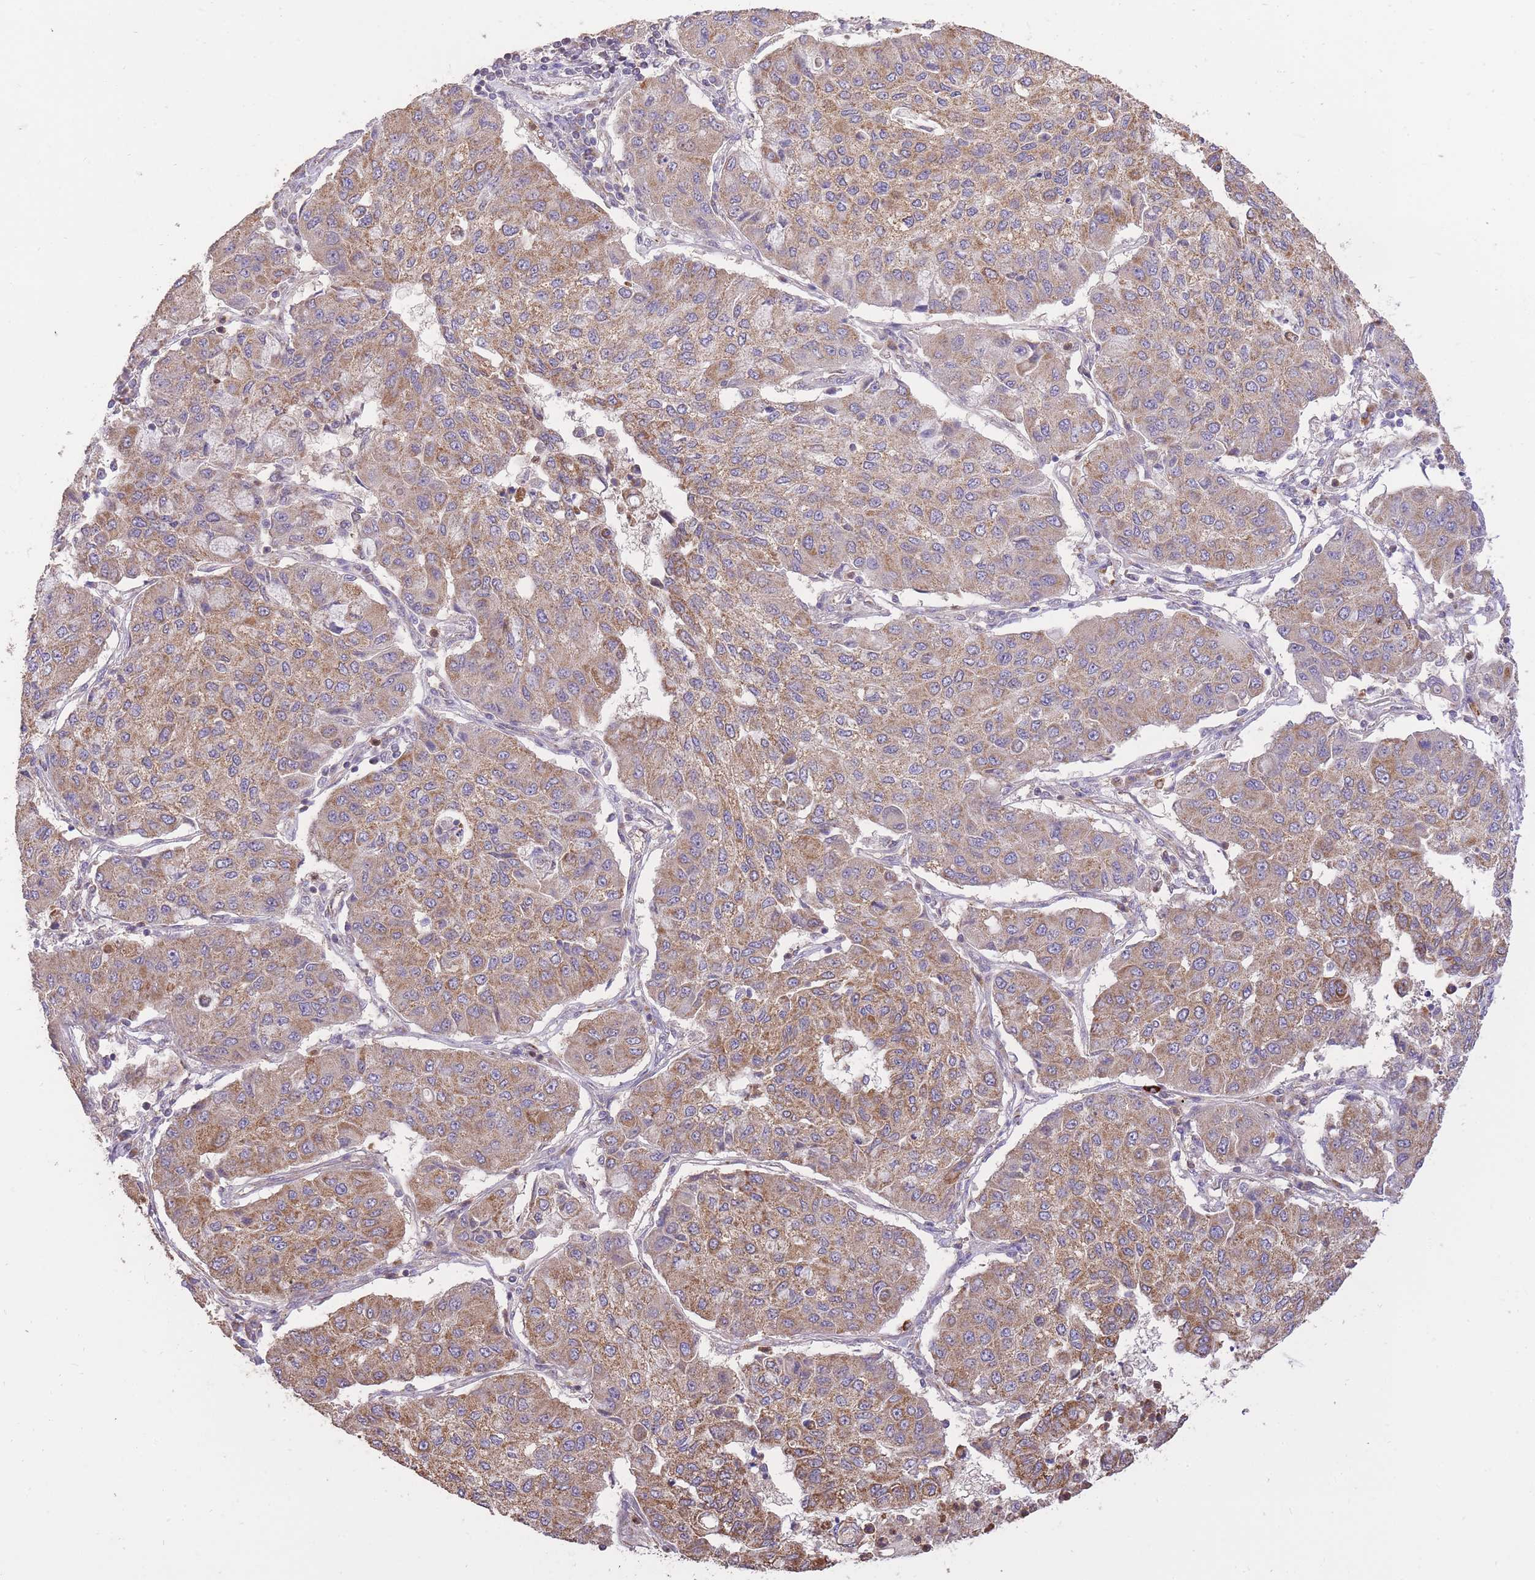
{"staining": {"intensity": "moderate", "quantity": ">75%", "location": "cytoplasmic/membranous"}, "tissue": "lung cancer", "cell_type": "Tumor cells", "image_type": "cancer", "snomed": [{"axis": "morphology", "description": "Squamous cell carcinoma, NOS"}, {"axis": "topography", "description": "Lung"}], "caption": "Lung squamous cell carcinoma stained with a protein marker reveals moderate staining in tumor cells.", "gene": "PREP", "patient": {"sex": "male", "age": 74}}